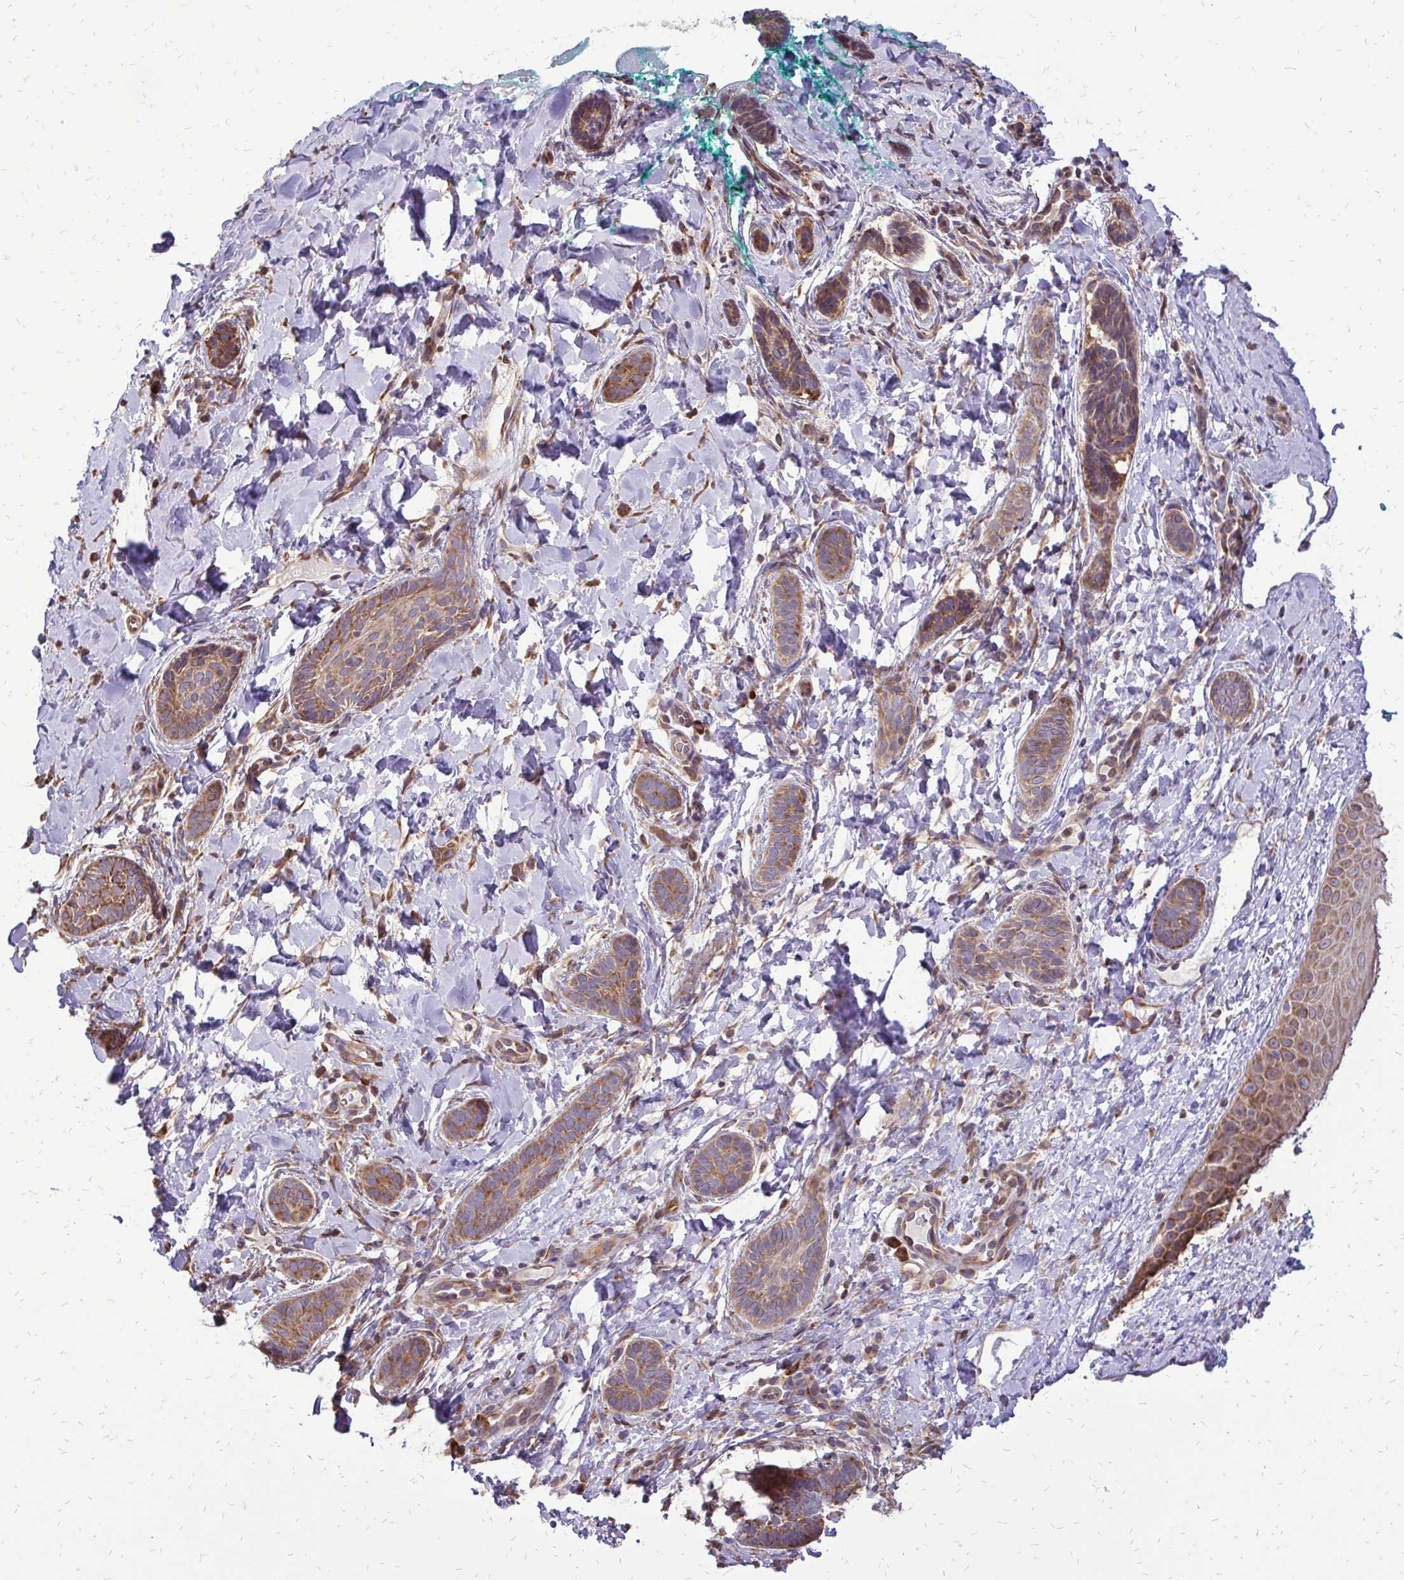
{"staining": {"intensity": "moderate", "quantity": ">75%", "location": "cytoplasmic/membranous"}, "tissue": "skin cancer", "cell_type": "Tumor cells", "image_type": "cancer", "snomed": [{"axis": "morphology", "description": "Basal cell carcinoma"}, {"axis": "topography", "description": "Skin"}], "caption": "IHC histopathology image of neoplastic tissue: skin cancer (basal cell carcinoma) stained using immunohistochemistry demonstrates medium levels of moderate protein expression localized specifically in the cytoplasmic/membranous of tumor cells, appearing as a cytoplasmic/membranous brown color.", "gene": "RPS3", "patient": {"sex": "male", "age": 63}}